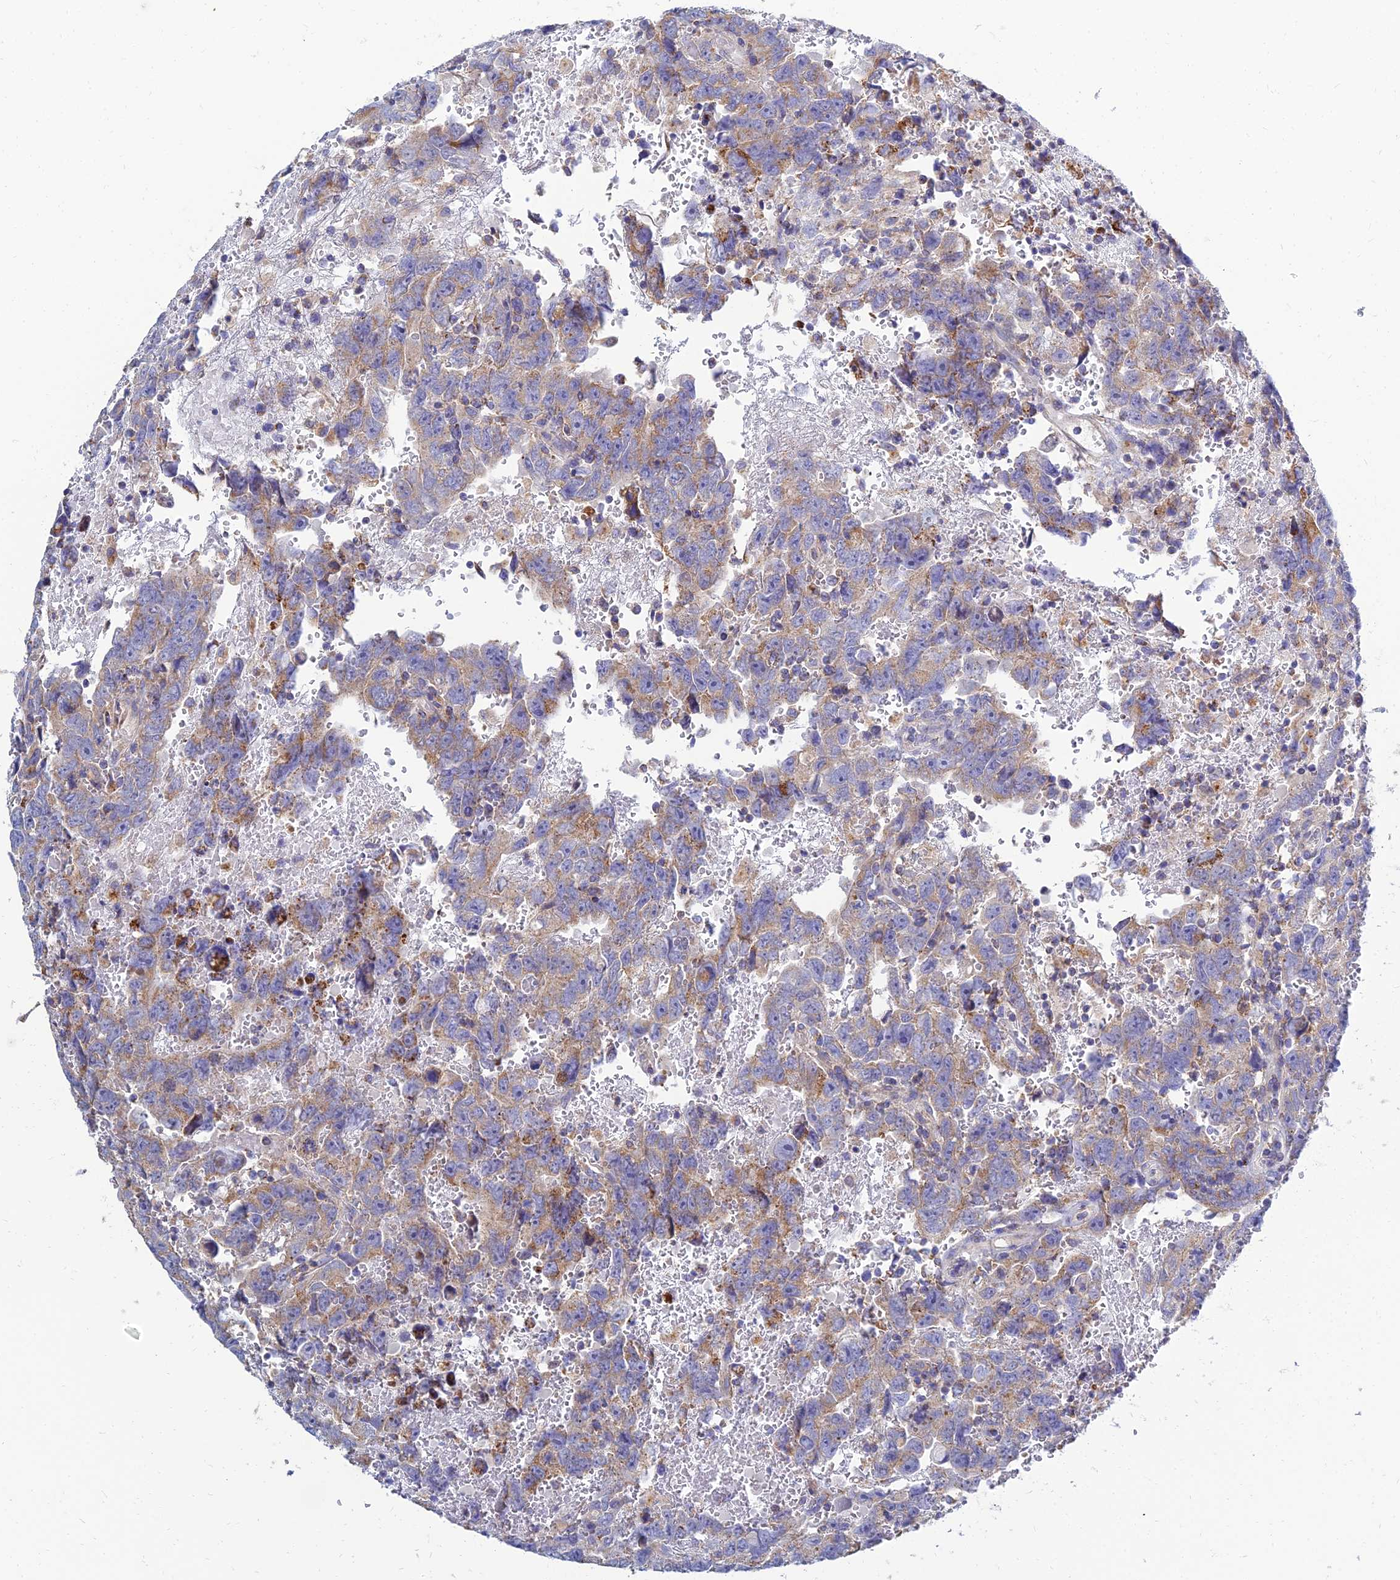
{"staining": {"intensity": "moderate", "quantity": ">75%", "location": "cytoplasmic/membranous"}, "tissue": "testis cancer", "cell_type": "Tumor cells", "image_type": "cancer", "snomed": [{"axis": "morphology", "description": "Carcinoma, Embryonal, NOS"}, {"axis": "topography", "description": "Testis"}], "caption": "Embryonal carcinoma (testis) tissue shows moderate cytoplasmic/membranous positivity in about >75% of tumor cells, visualized by immunohistochemistry. Nuclei are stained in blue.", "gene": "NPY", "patient": {"sex": "male", "age": 45}}